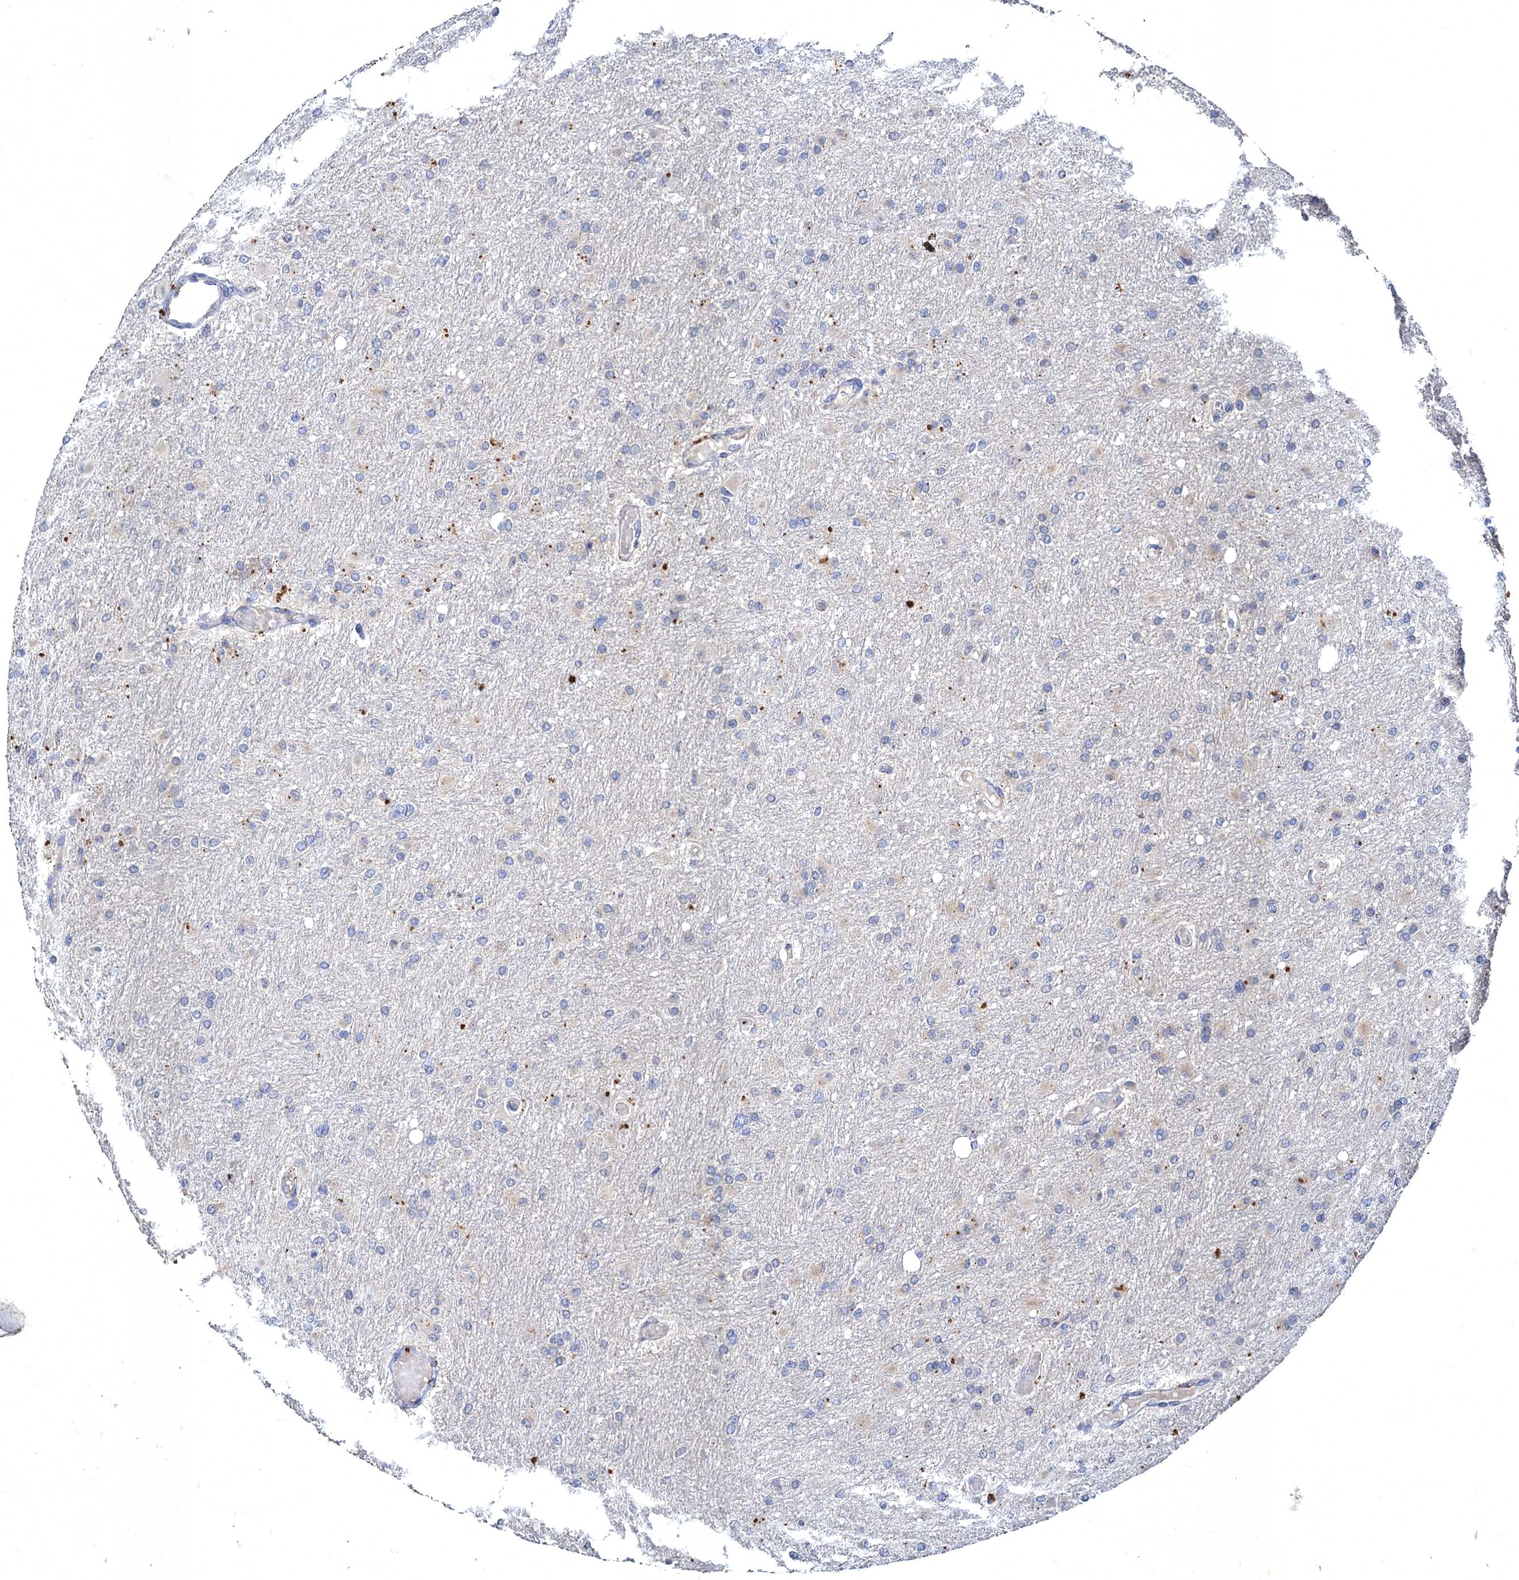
{"staining": {"intensity": "negative", "quantity": "none", "location": "none"}, "tissue": "glioma", "cell_type": "Tumor cells", "image_type": "cancer", "snomed": [{"axis": "morphology", "description": "Glioma, malignant, High grade"}, {"axis": "topography", "description": "Cerebral cortex"}], "caption": "Tumor cells show no significant positivity in high-grade glioma (malignant).", "gene": "ATP9A", "patient": {"sex": "female", "age": 36}}